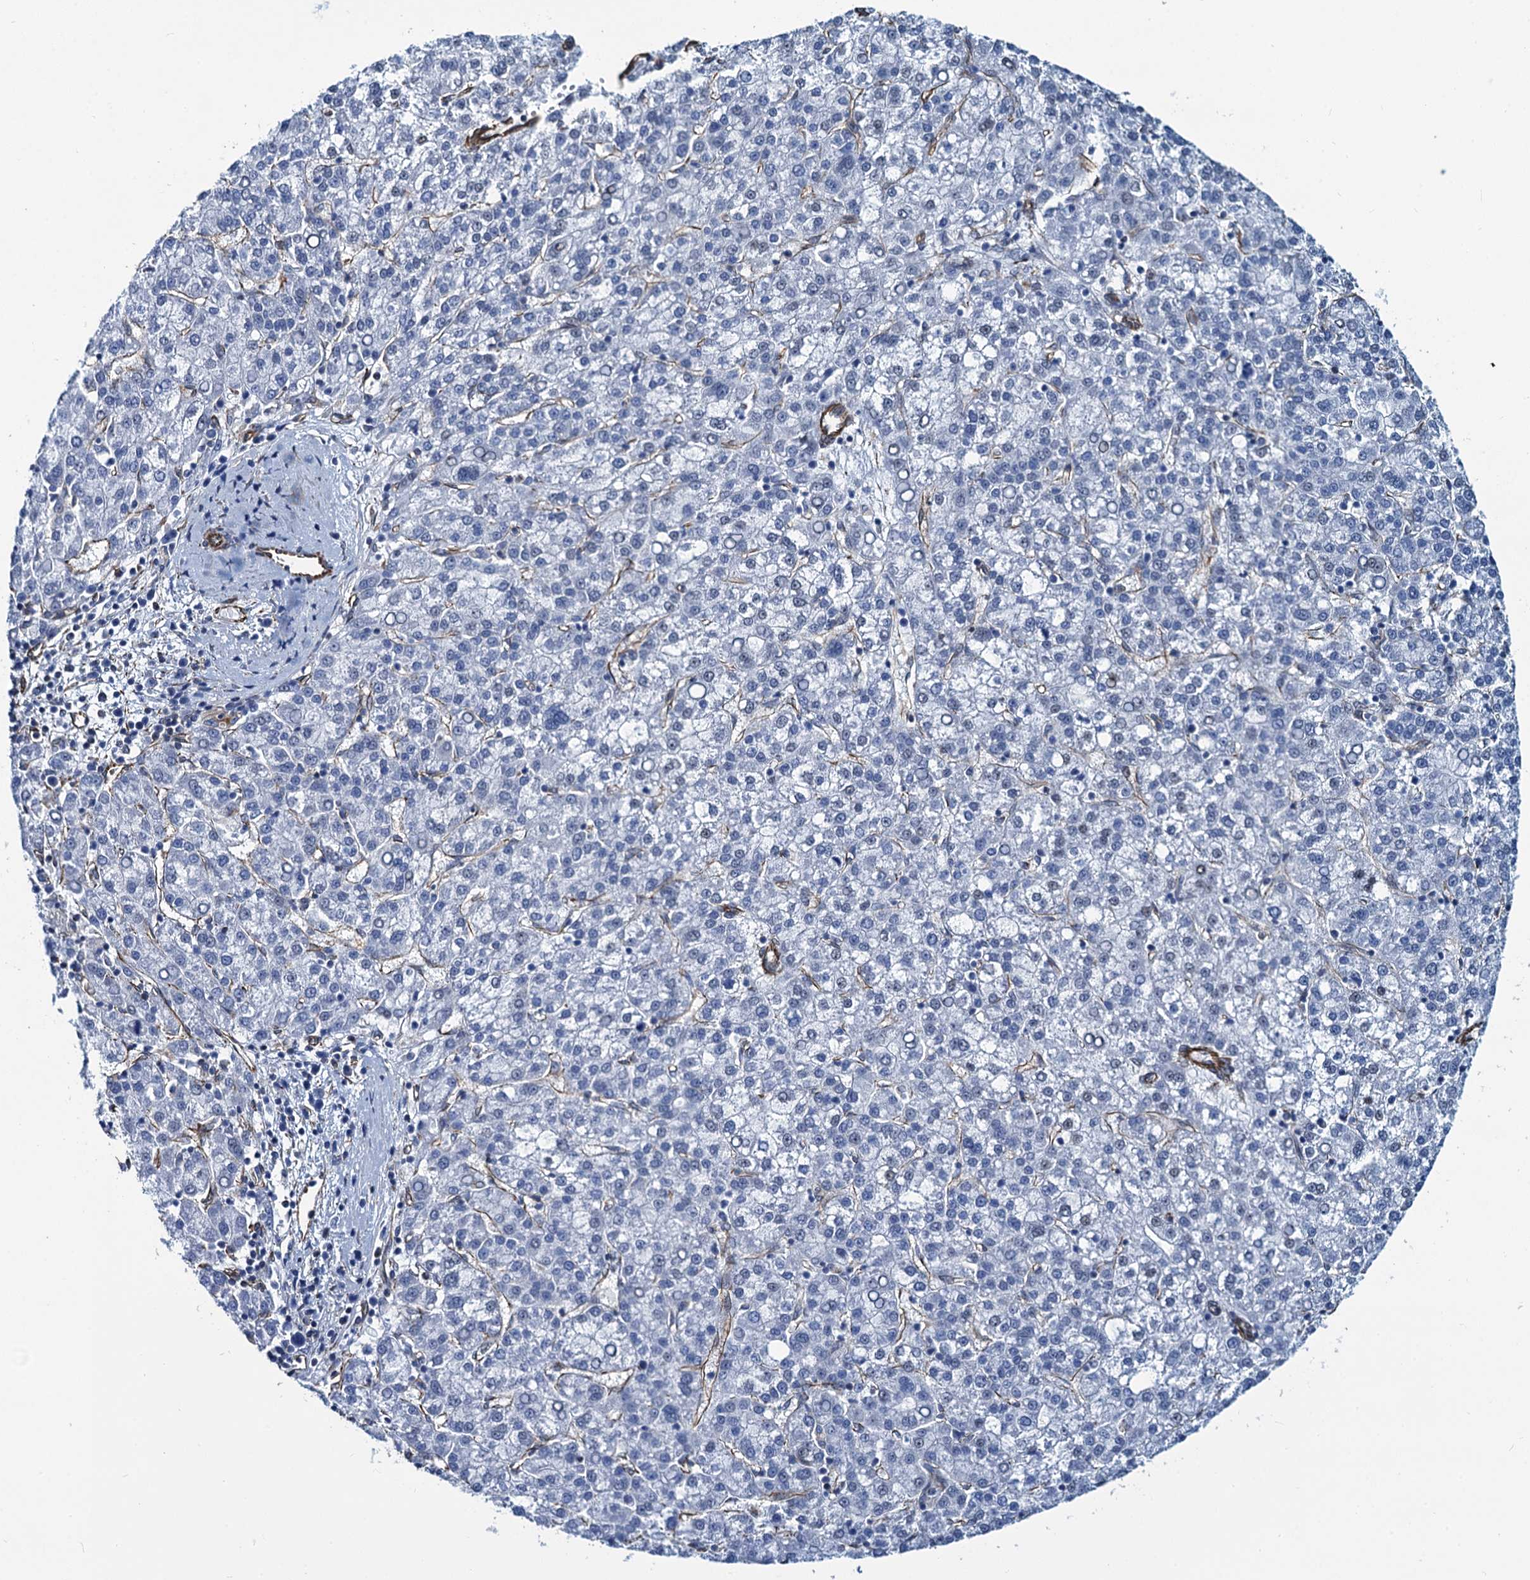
{"staining": {"intensity": "negative", "quantity": "none", "location": "none"}, "tissue": "liver cancer", "cell_type": "Tumor cells", "image_type": "cancer", "snomed": [{"axis": "morphology", "description": "Carcinoma, Hepatocellular, NOS"}, {"axis": "topography", "description": "Liver"}], "caption": "The histopathology image demonstrates no staining of tumor cells in liver cancer (hepatocellular carcinoma).", "gene": "PGM2", "patient": {"sex": "female", "age": 58}}